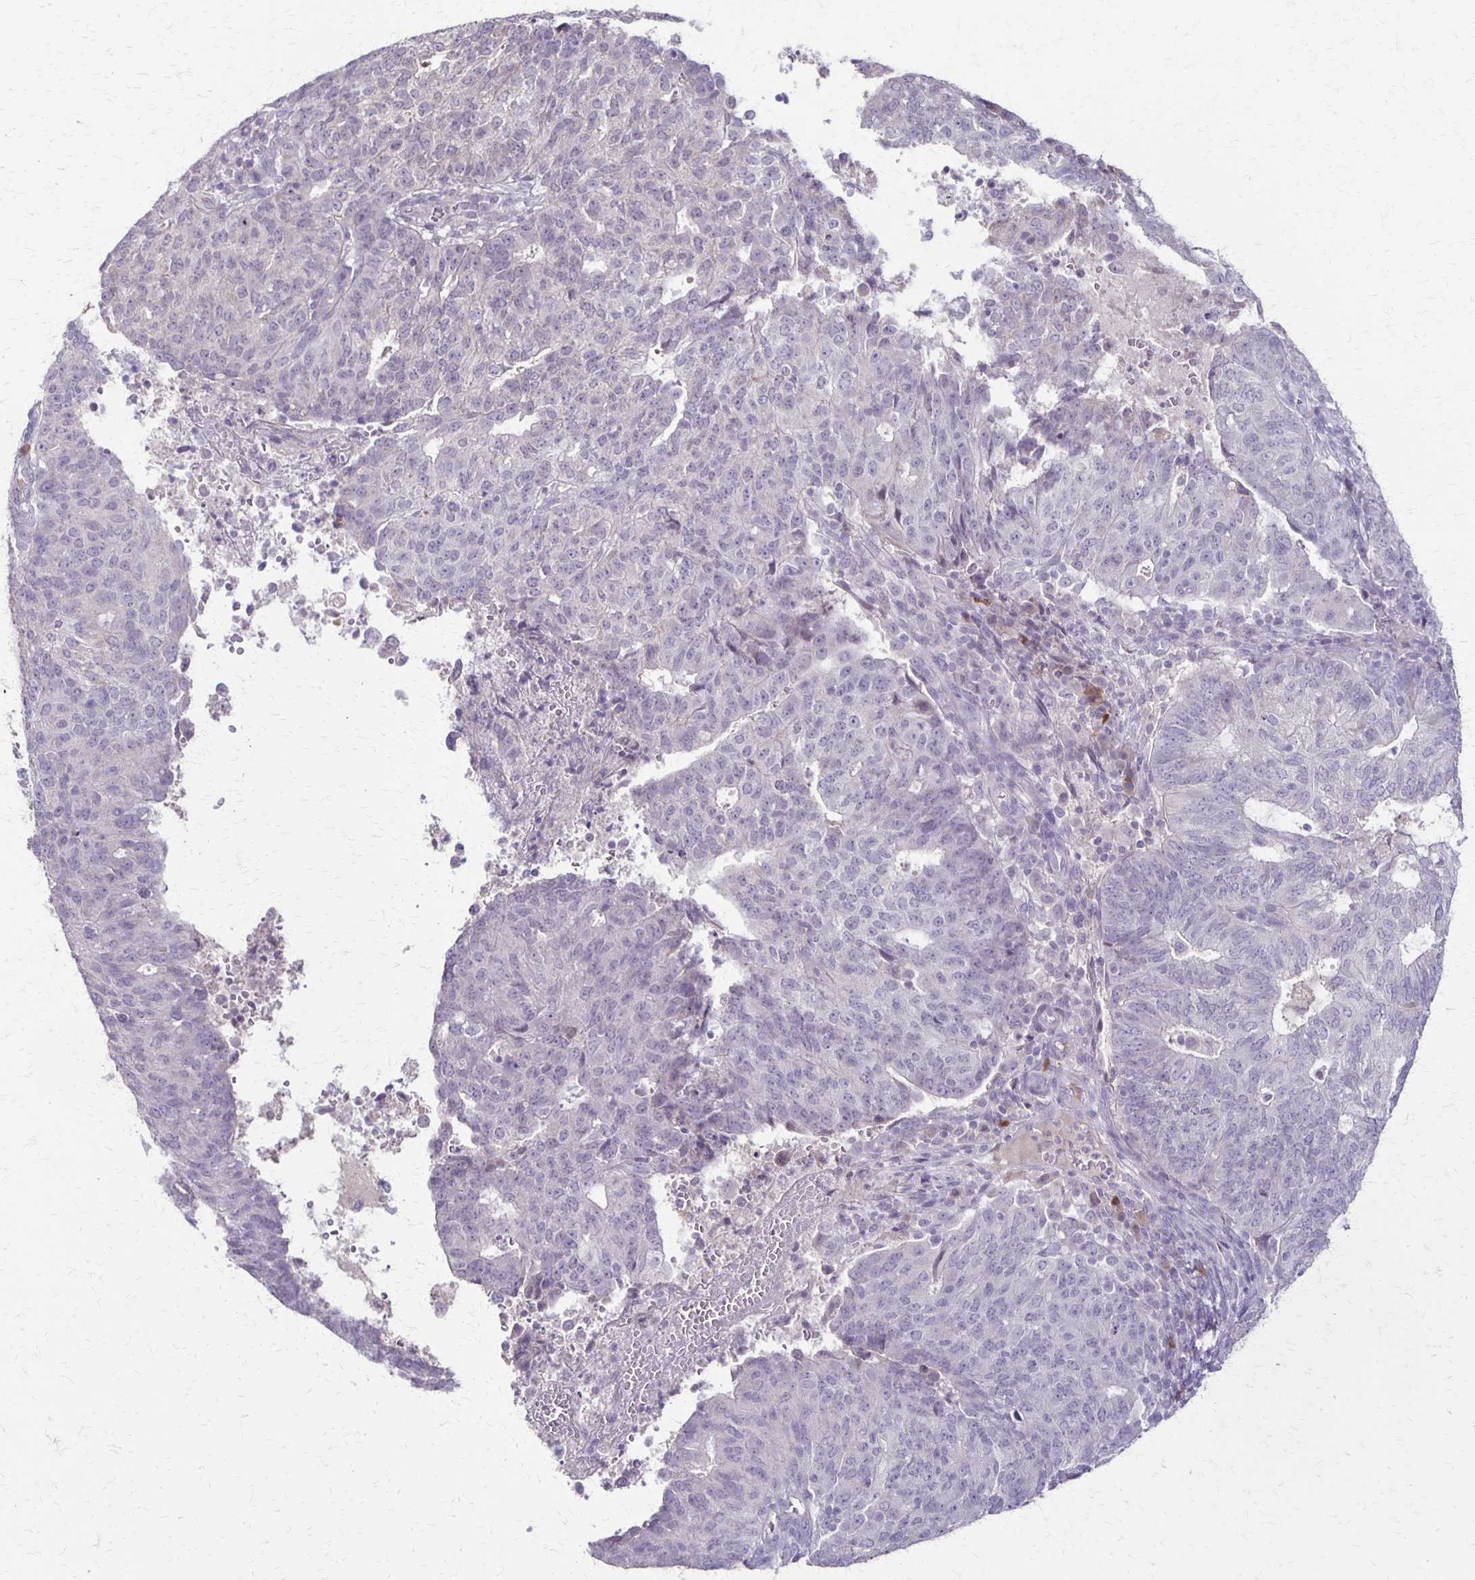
{"staining": {"intensity": "negative", "quantity": "none", "location": "none"}, "tissue": "endometrial cancer", "cell_type": "Tumor cells", "image_type": "cancer", "snomed": [{"axis": "morphology", "description": "Adenocarcinoma, NOS"}, {"axis": "topography", "description": "Endometrium"}], "caption": "DAB (3,3'-diaminobenzidine) immunohistochemical staining of endometrial cancer (adenocarcinoma) demonstrates no significant expression in tumor cells. The staining is performed using DAB brown chromogen with nuclei counter-stained in using hematoxylin.", "gene": "SLC35E2B", "patient": {"sex": "female", "age": 82}}